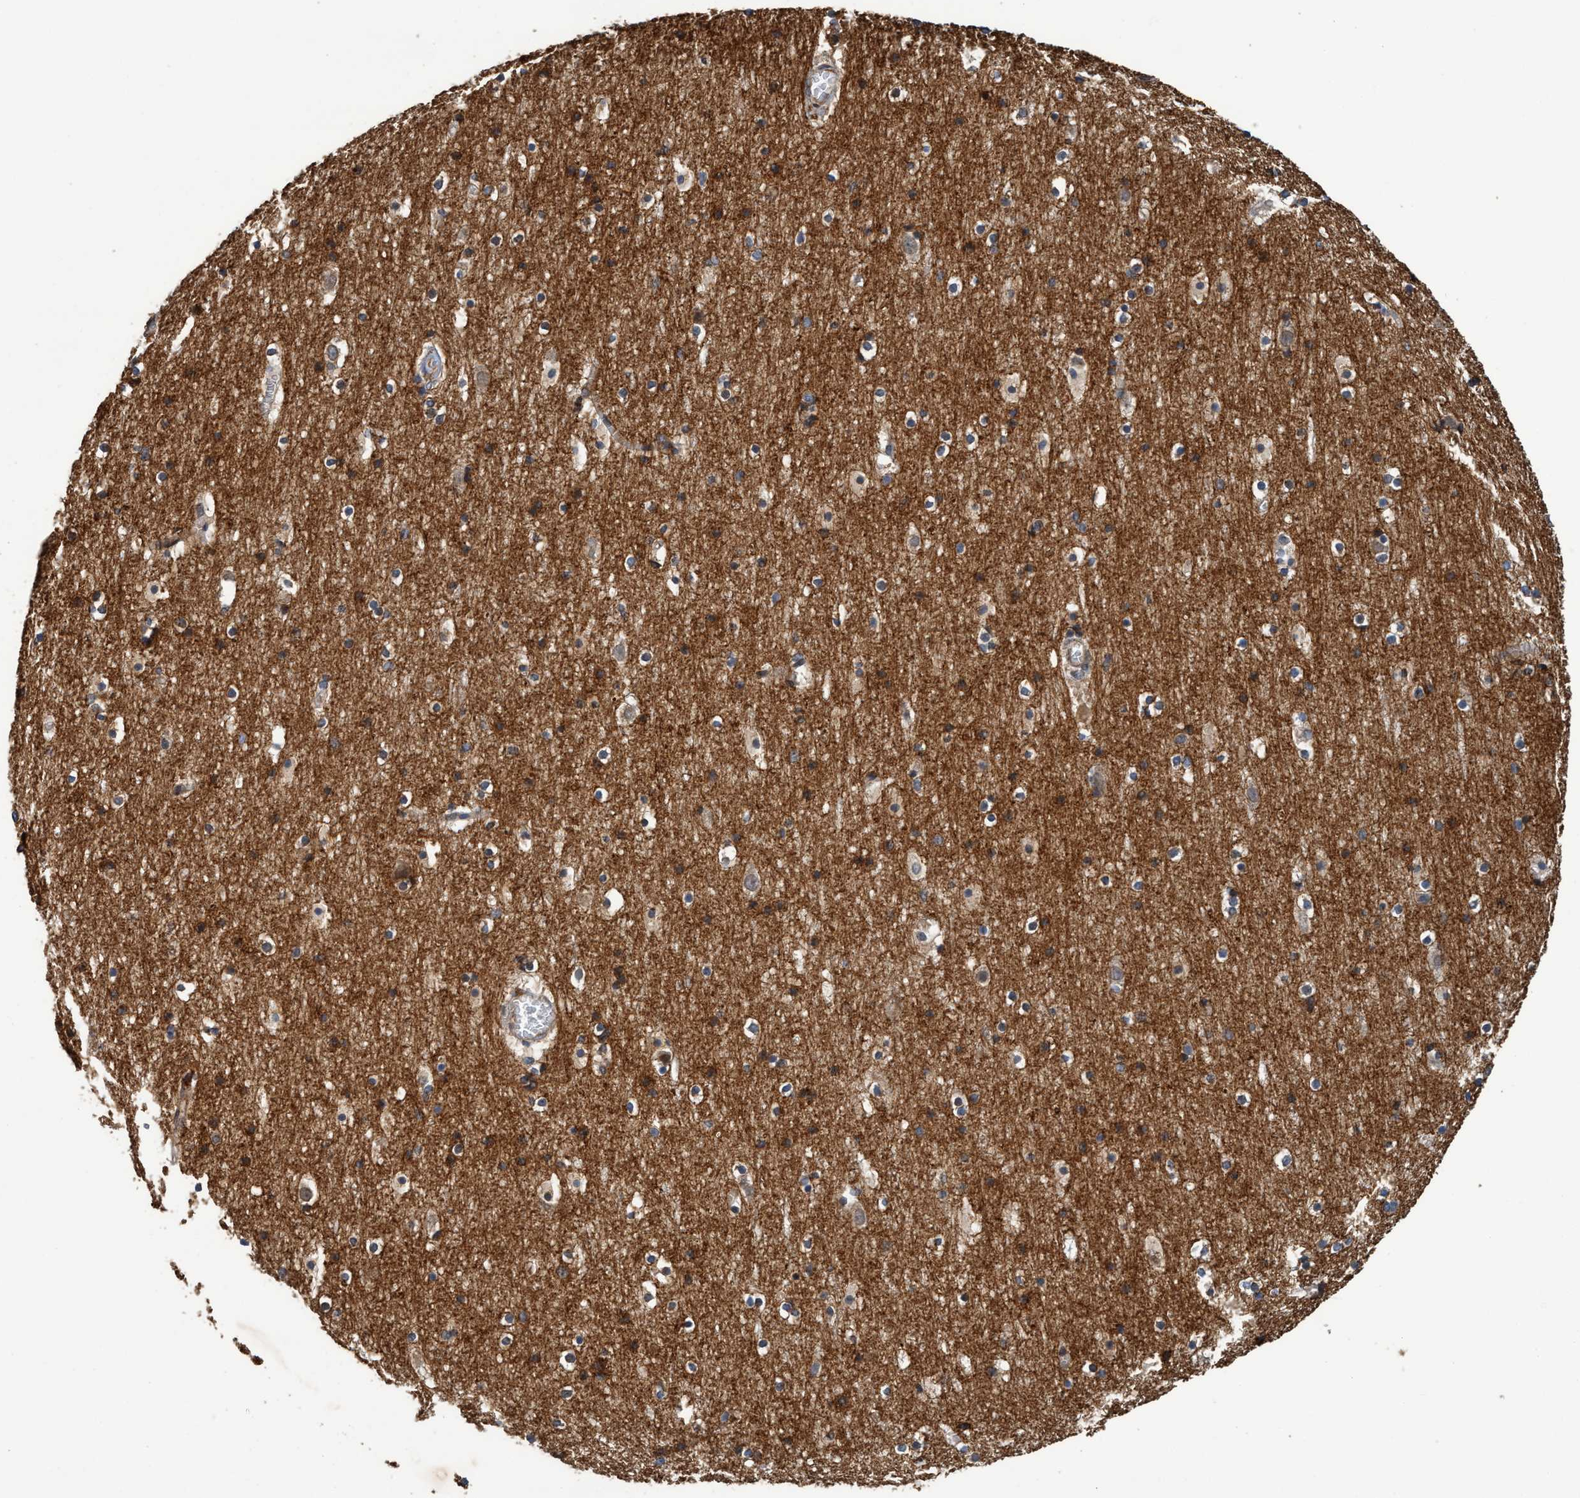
{"staining": {"intensity": "moderate", "quantity": ">75%", "location": "cytoplasmic/membranous"}, "tissue": "cerebral cortex", "cell_type": "Endothelial cells", "image_type": "normal", "snomed": [{"axis": "morphology", "description": "Normal tissue, NOS"}, {"axis": "topography", "description": "Cerebral cortex"}], "caption": "Endothelial cells exhibit medium levels of moderate cytoplasmic/membranous expression in approximately >75% of cells in benign human cerebral cortex.", "gene": "MACC1", "patient": {"sex": "male", "age": 45}}